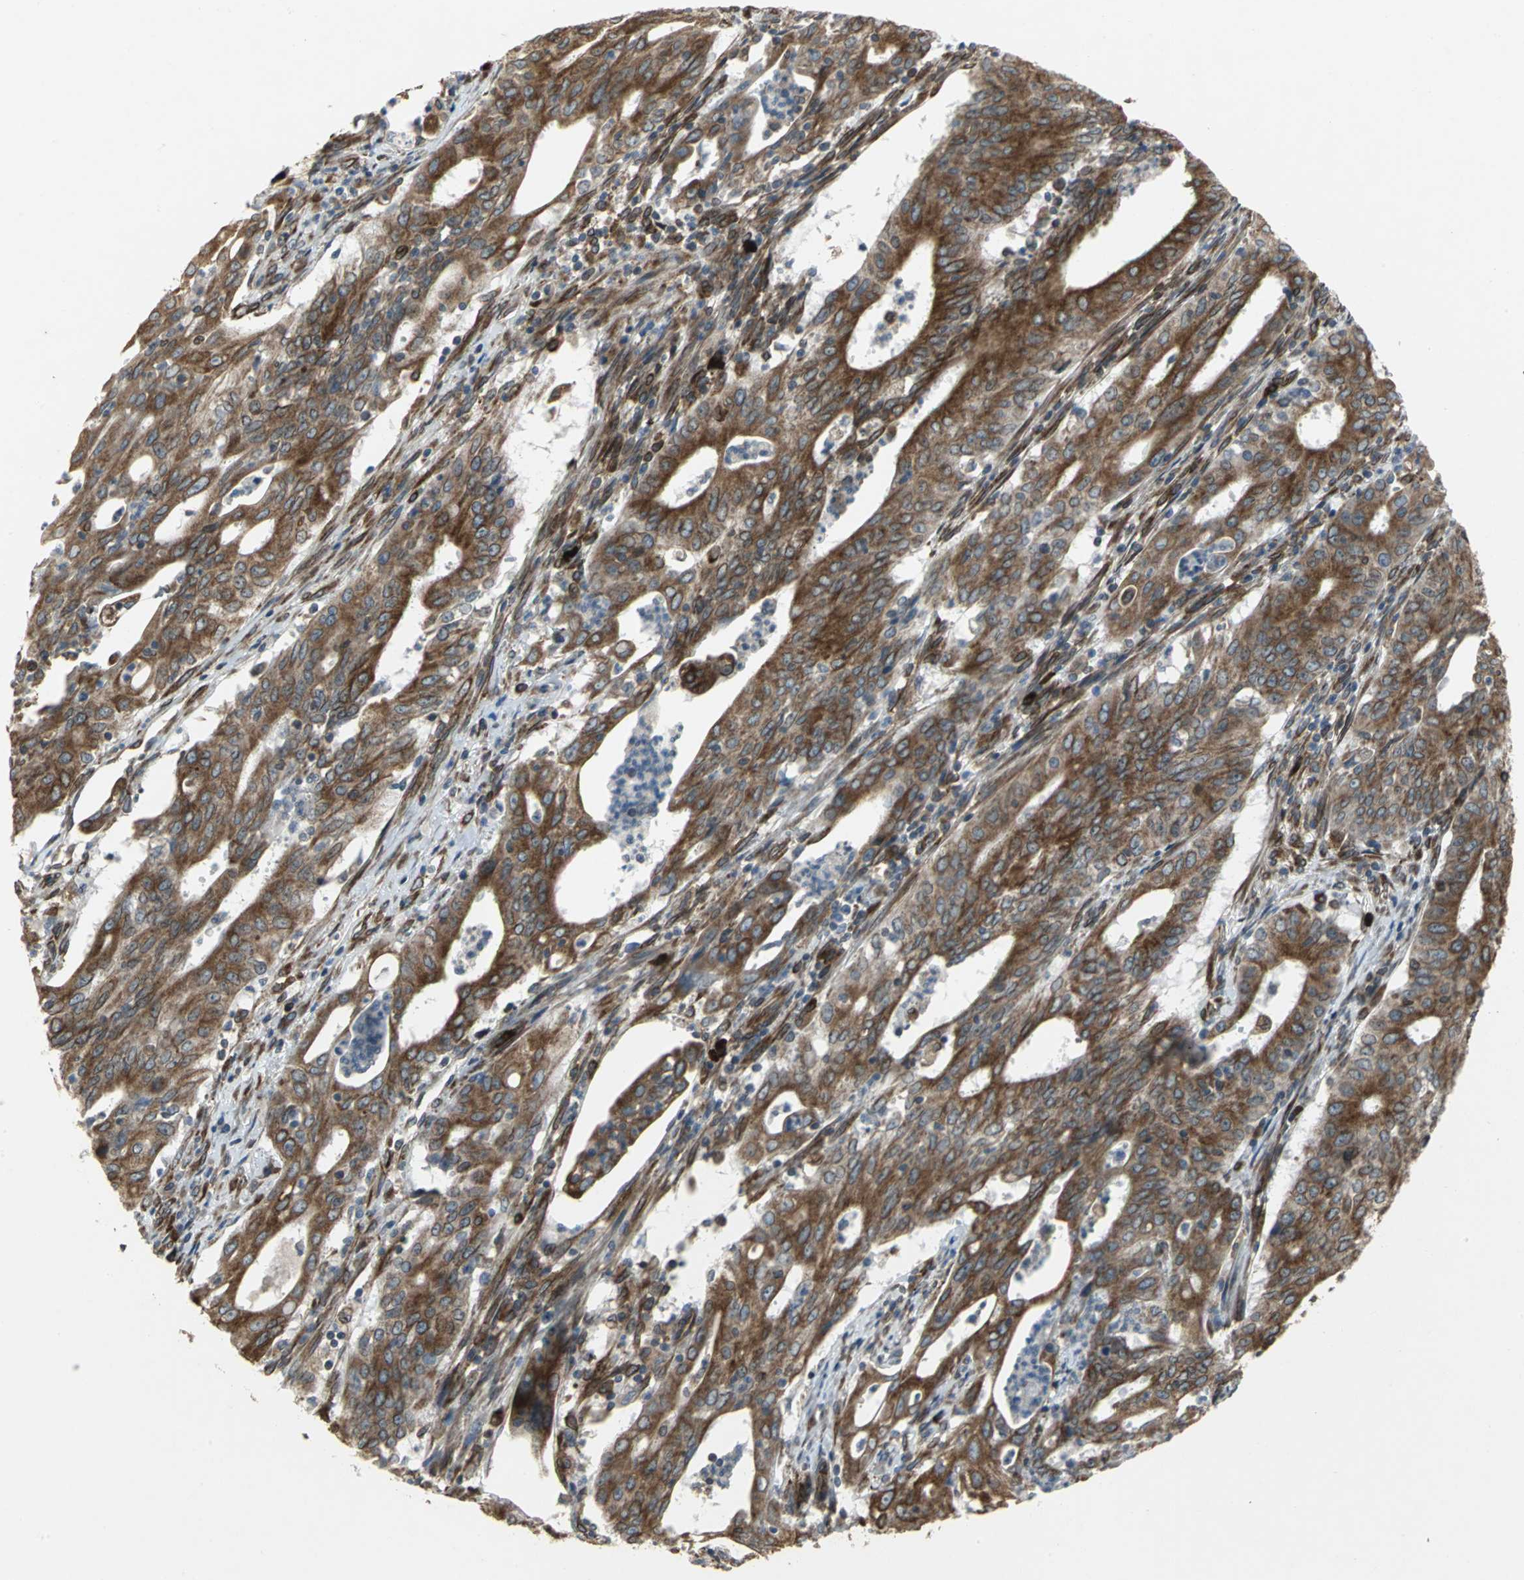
{"staining": {"intensity": "moderate", "quantity": "25%-75%", "location": "cytoplasmic/membranous,nuclear"}, "tissue": "cervical cancer", "cell_type": "Tumor cells", "image_type": "cancer", "snomed": [{"axis": "morphology", "description": "Adenocarcinoma, NOS"}, {"axis": "topography", "description": "Cervix"}], "caption": "Immunohistochemical staining of cervical cancer exhibits medium levels of moderate cytoplasmic/membranous and nuclear protein positivity in about 25%-75% of tumor cells. (DAB IHC with brightfield microscopy, high magnification).", "gene": "SYVN1", "patient": {"sex": "female", "age": 44}}